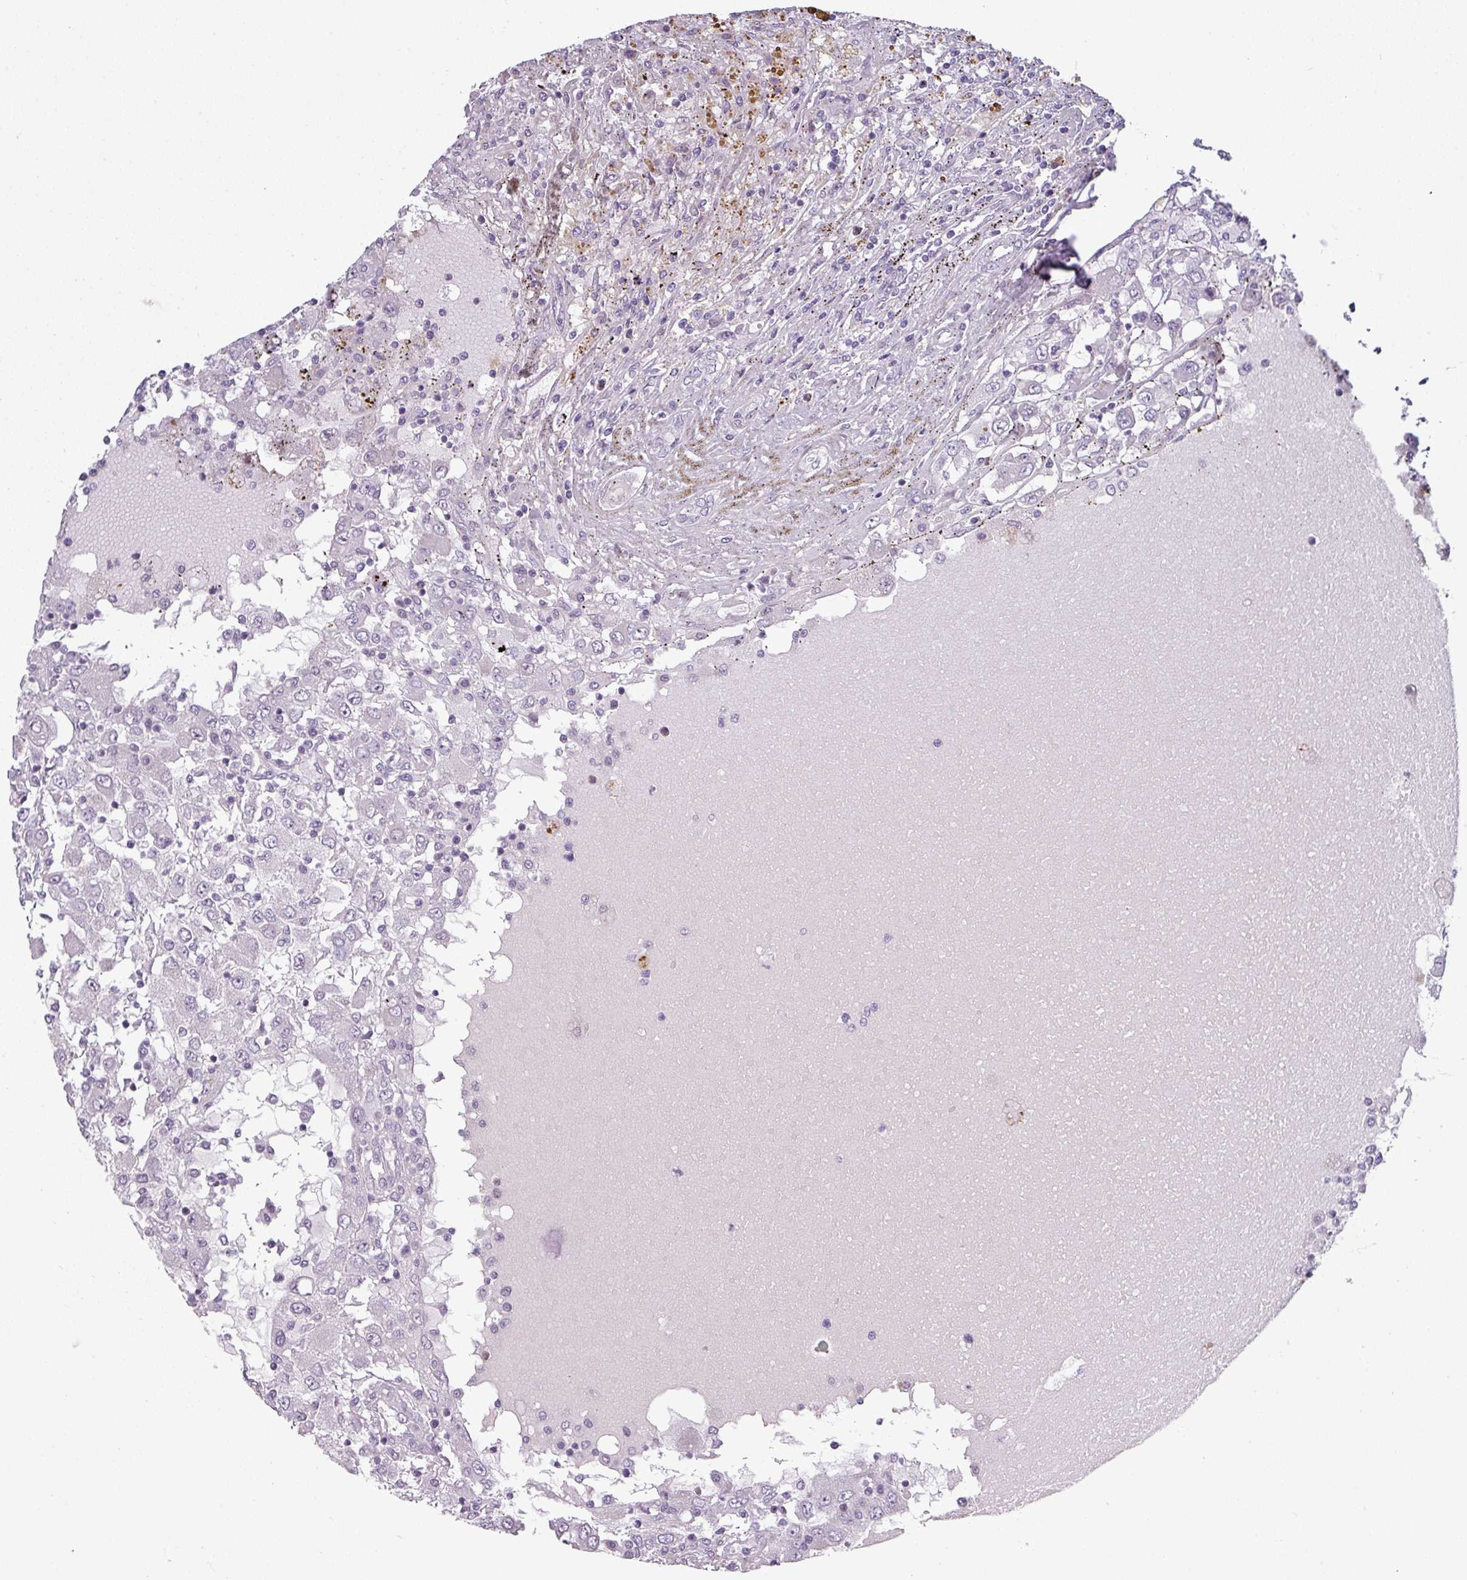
{"staining": {"intensity": "negative", "quantity": "none", "location": "none"}, "tissue": "renal cancer", "cell_type": "Tumor cells", "image_type": "cancer", "snomed": [{"axis": "morphology", "description": "Adenocarcinoma, NOS"}, {"axis": "topography", "description": "Kidney"}], "caption": "A photomicrograph of human renal adenocarcinoma is negative for staining in tumor cells. Nuclei are stained in blue.", "gene": "C2orf16", "patient": {"sex": "female", "age": 67}}